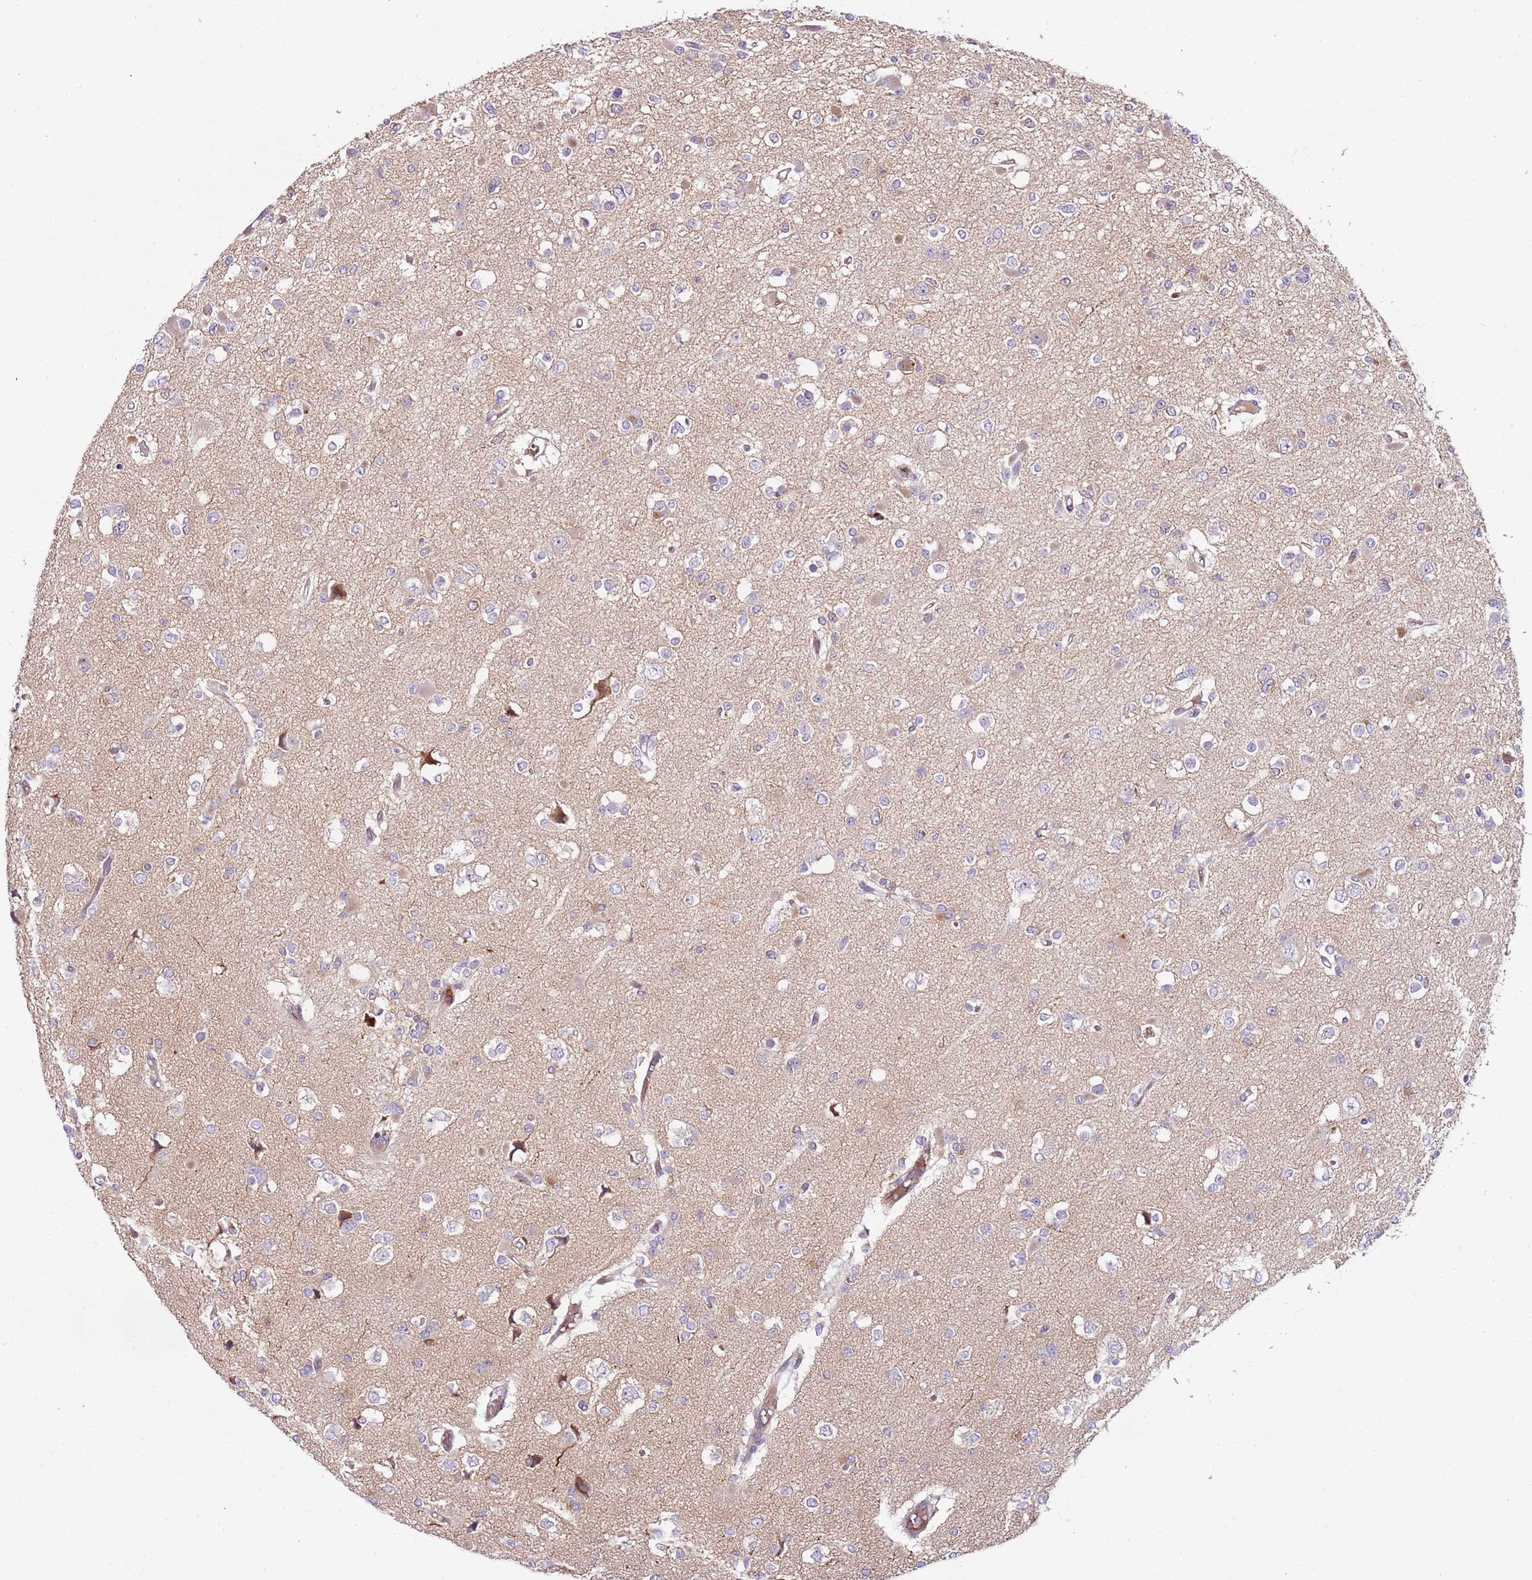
{"staining": {"intensity": "negative", "quantity": "none", "location": "none"}, "tissue": "glioma", "cell_type": "Tumor cells", "image_type": "cancer", "snomed": [{"axis": "morphology", "description": "Glioma, malignant, Low grade"}, {"axis": "topography", "description": "Brain"}], "caption": "There is no significant staining in tumor cells of low-grade glioma (malignant).", "gene": "VWCE", "patient": {"sex": "female", "age": 22}}